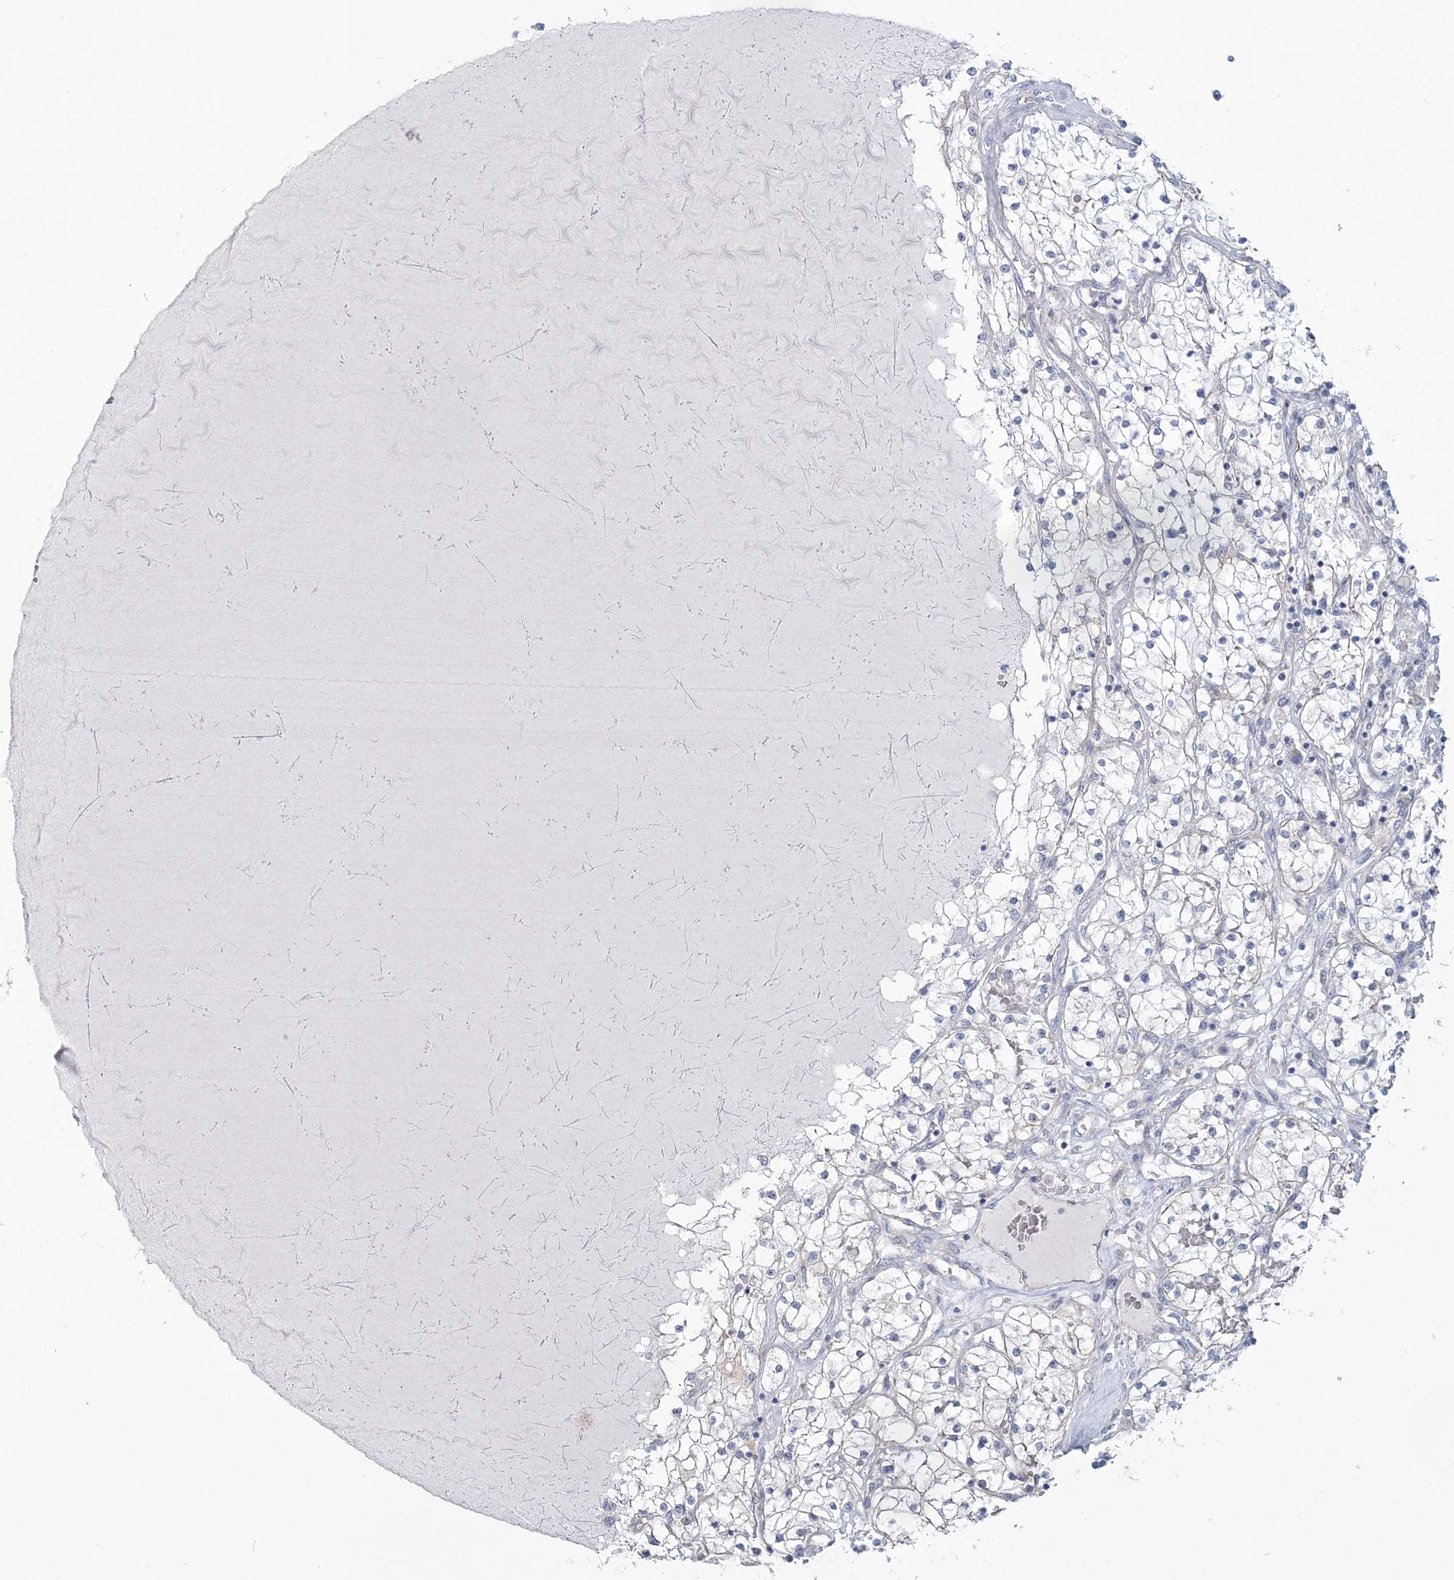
{"staining": {"intensity": "negative", "quantity": "none", "location": "none"}, "tissue": "renal cancer", "cell_type": "Tumor cells", "image_type": "cancer", "snomed": [{"axis": "morphology", "description": "Normal tissue, NOS"}, {"axis": "morphology", "description": "Adenocarcinoma, NOS"}, {"axis": "topography", "description": "Kidney"}], "caption": "Immunohistochemical staining of human renal adenocarcinoma demonstrates no significant expression in tumor cells.", "gene": "ADGB", "patient": {"sex": "male", "age": 68}}